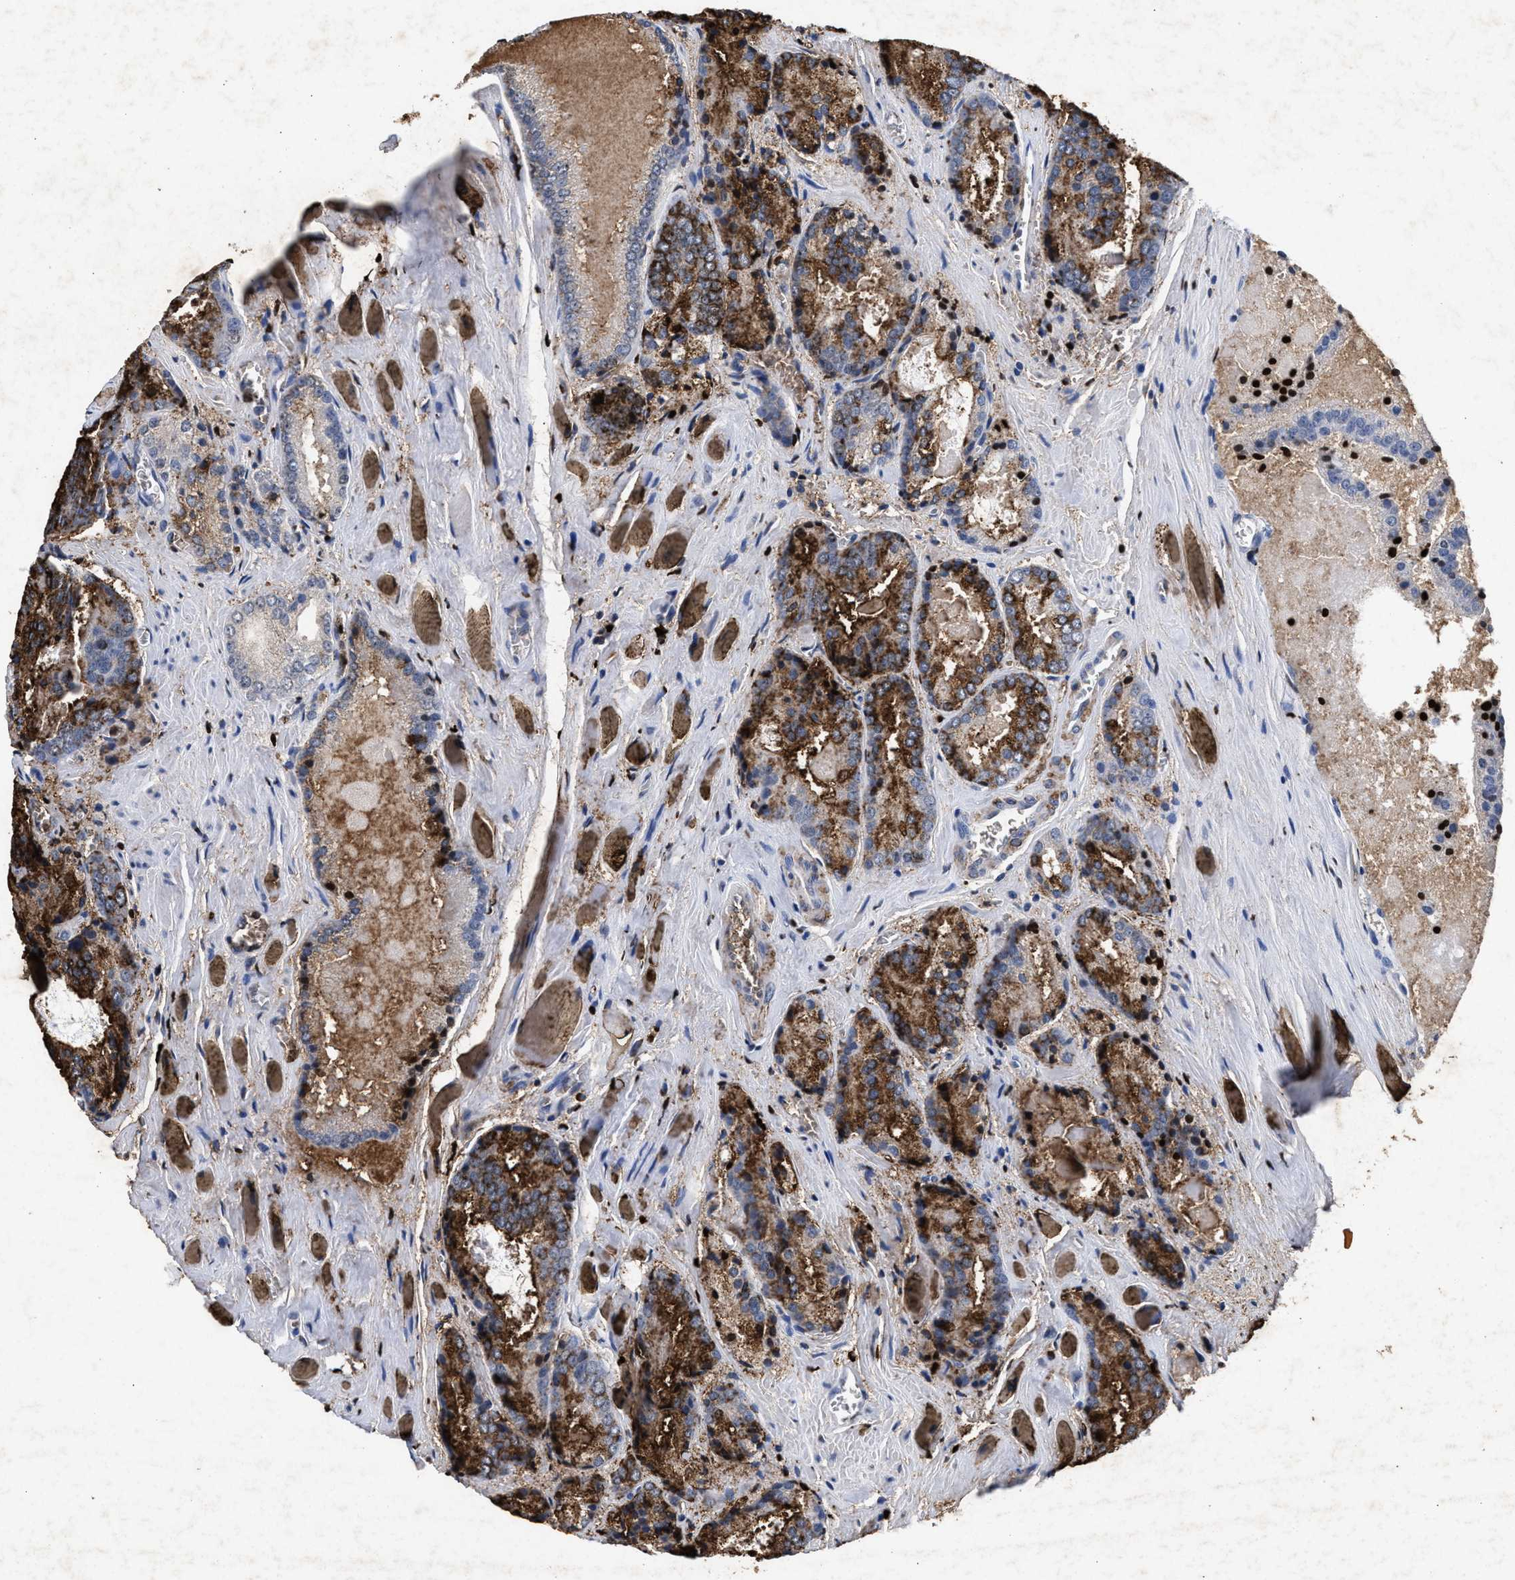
{"staining": {"intensity": "strong", "quantity": ">75%", "location": "cytoplasmic/membranous"}, "tissue": "prostate cancer", "cell_type": "Tumor cells", "image_type": "cancer", "snomed": [{"axis": "morphology", "description": "Adenocarcinoma, Low grade"}, {"axis": "topography", "description": "Prostate"}], "caption": "A photomicrograph of human prostate cancer stained for a protein exhibits strong cytoplasmic/membranous brown staining in tumor cells.", "gene": "LTB4R2", "patient": {"sex": "male", "age": 64}}